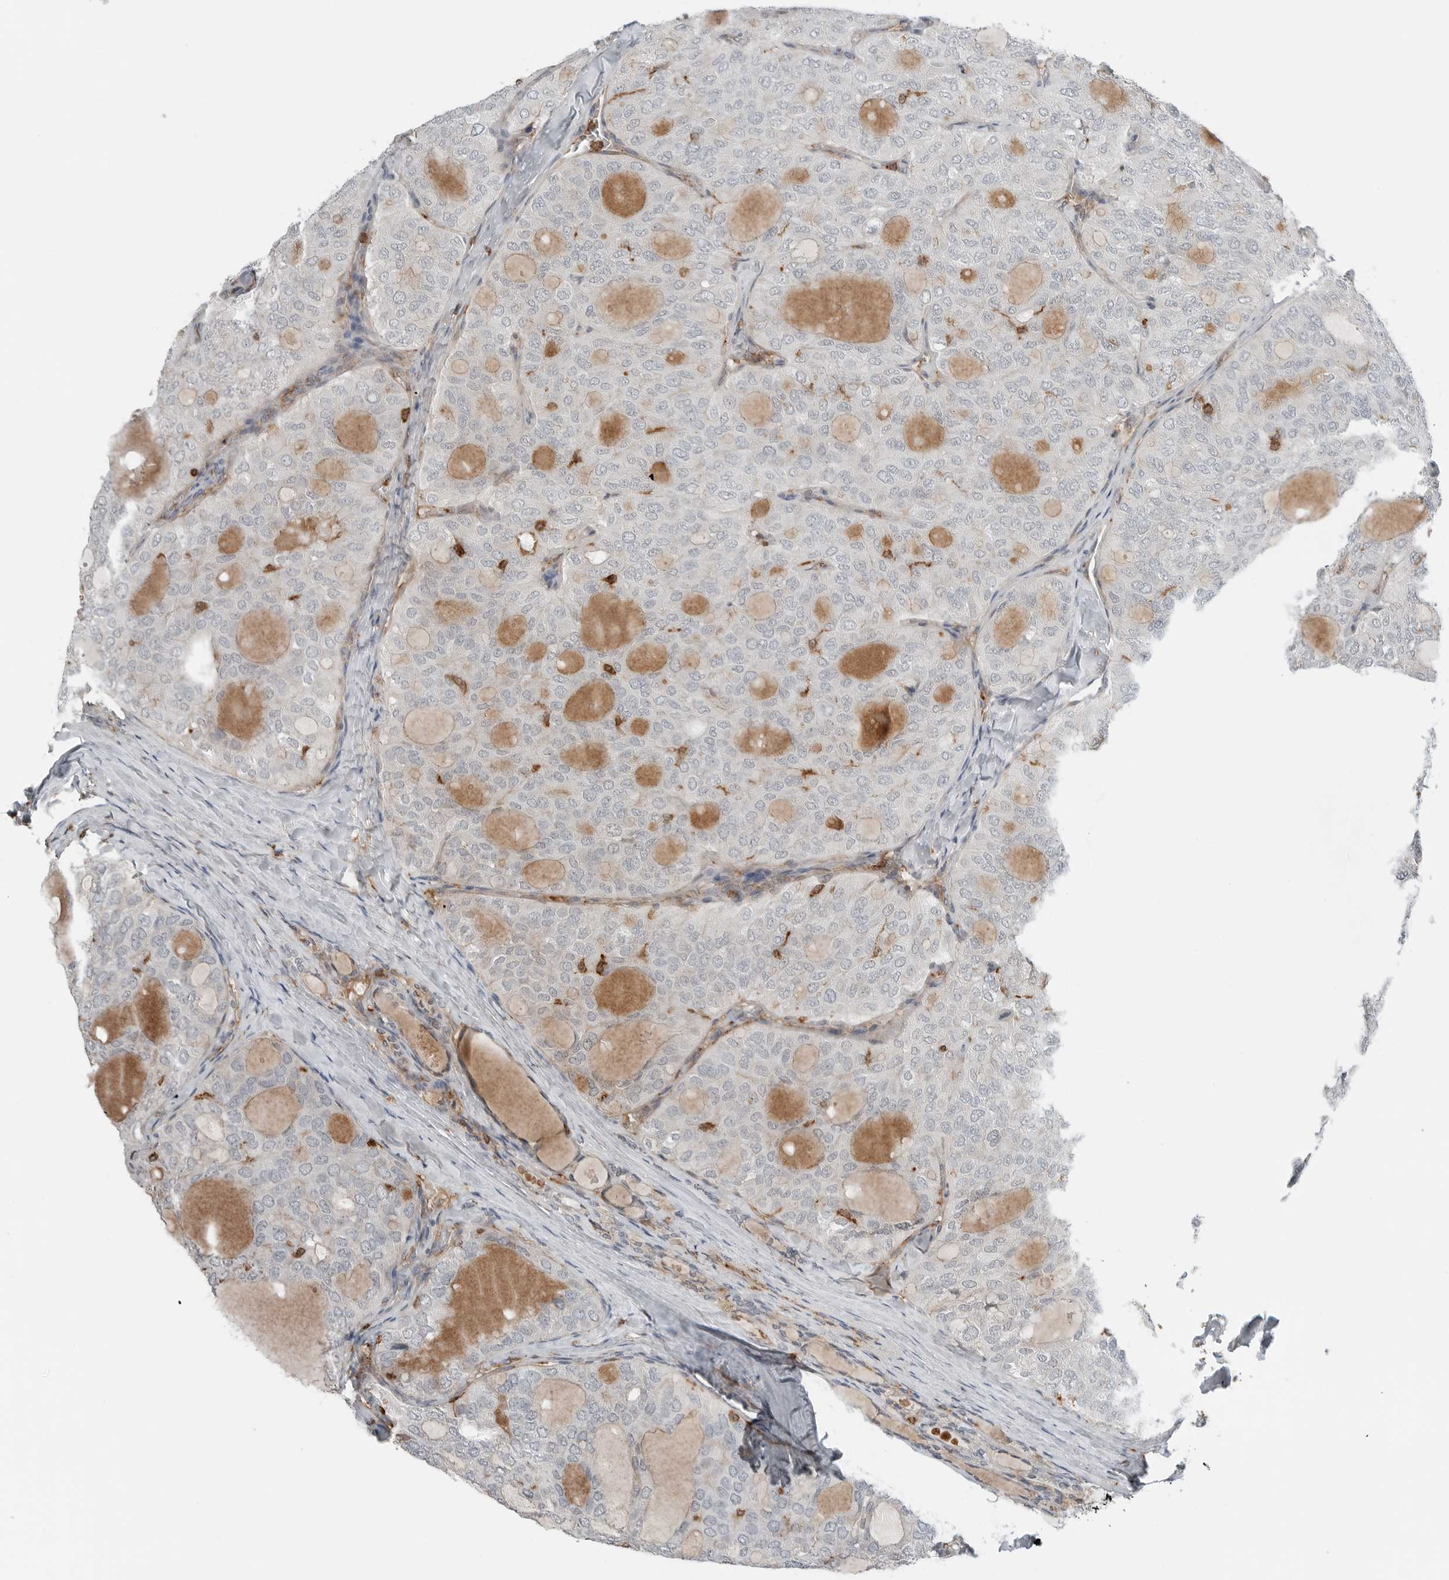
{"staining": {"intensity": "negative", "quantity": "none", "location": "none"}, "tissue": "thyroid cancer", "cell_type": "Tumor cells", "image_type": "cancer", "snomed": [{"axis": "morphology", "description": "Follicular adenoma carcinoma, NOS"}, {"axis": "topography", "description": "Thyroid gland"}], "caption": "This is an IHC image of thyroid cancer. There is no expression in tumor cells.", "gene": "LEFTY2", "patient": {"sex": "male", "age": 75}}